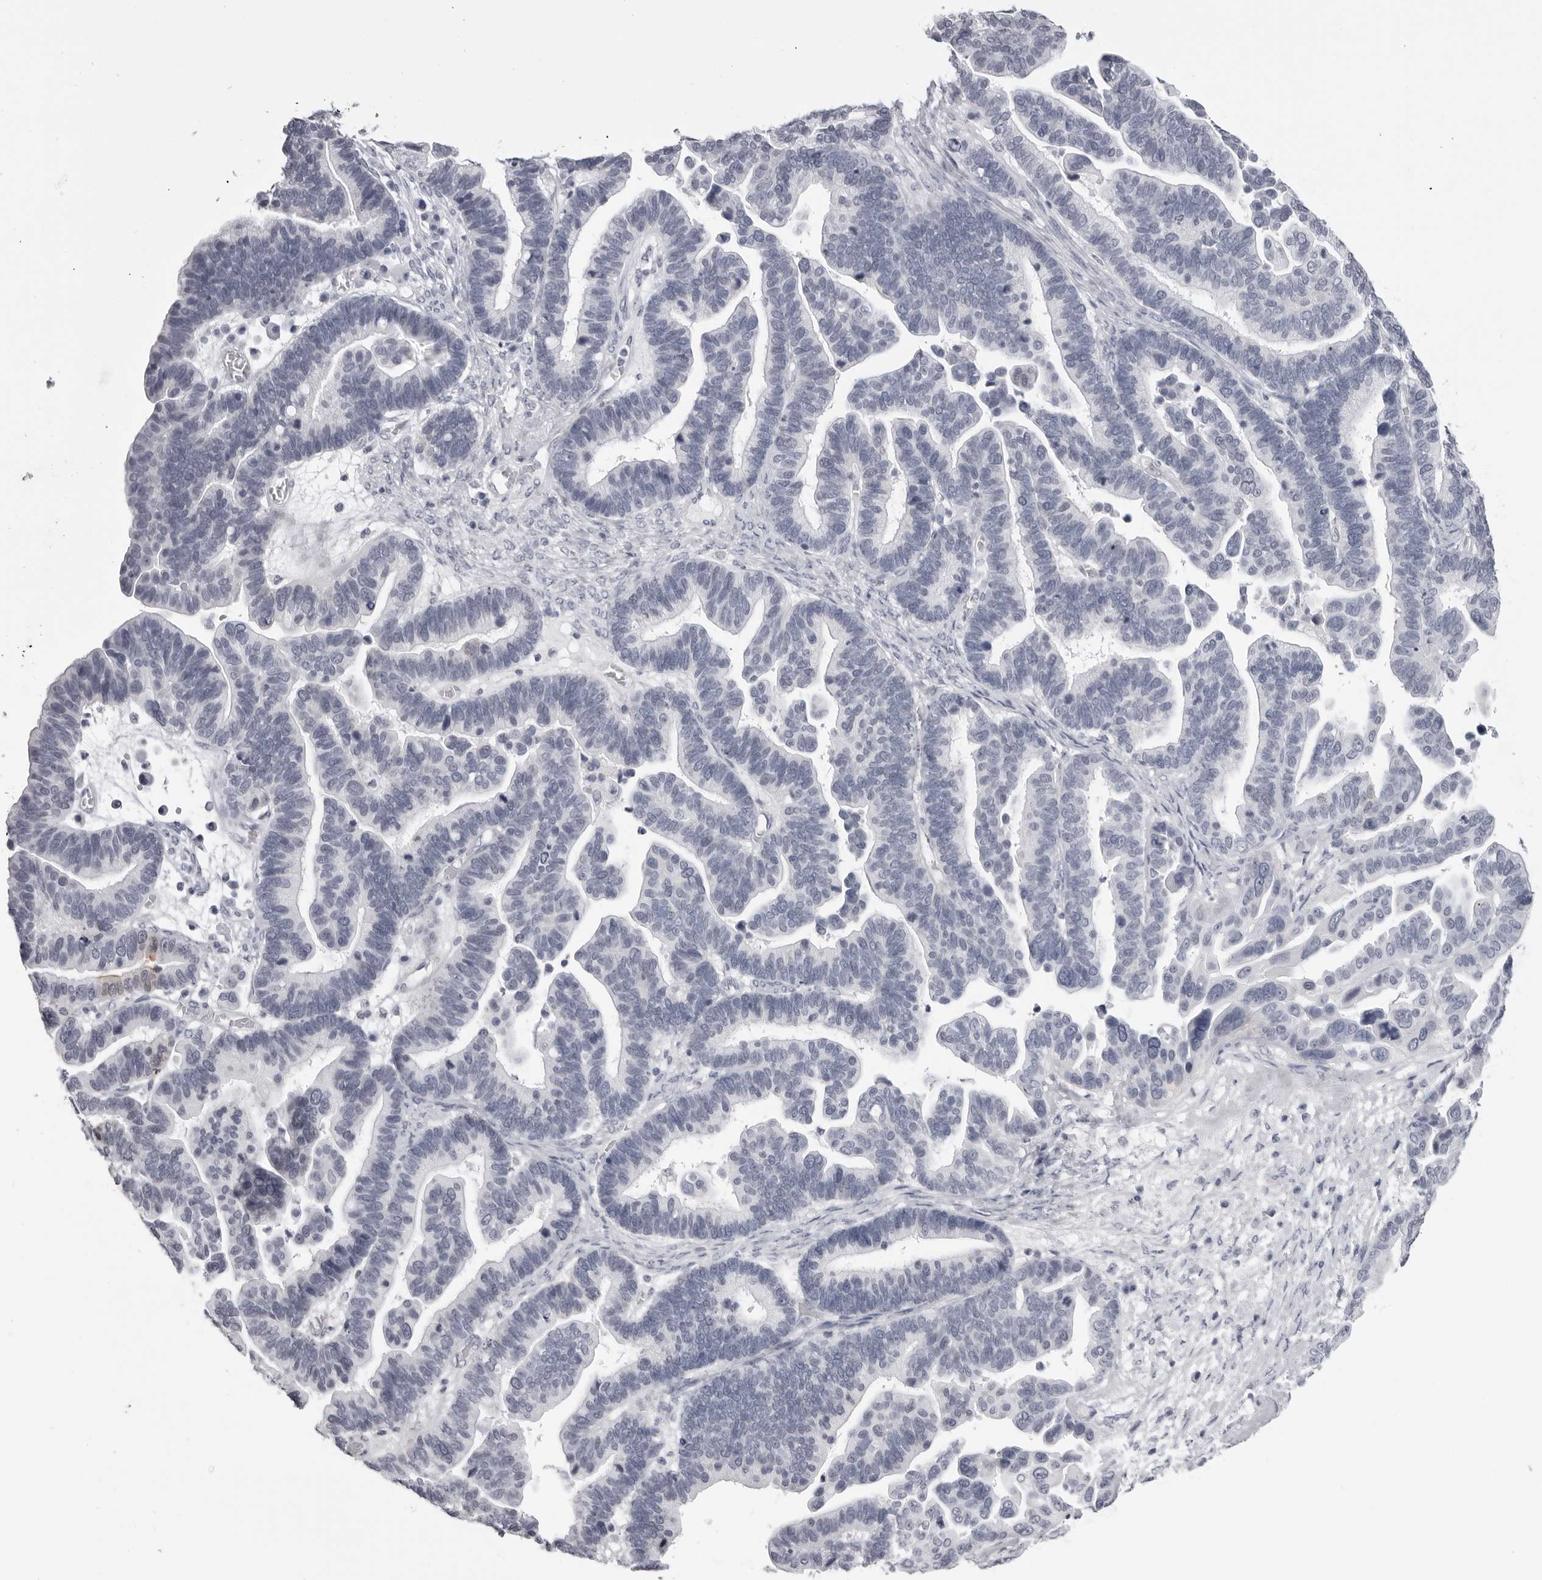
{"staining": {"intensity": "weak", "quantity": "<25%", "location": "cytoplasmic/membranous"}, "tissue": "ovarian cancer", "cell_type": "Tumor cells", "image_type": "cancer", "snomed": [{"axis": "morphology", "description": "Cystadenocarcinoma, serous, NOS"}, {"axis": "topography", "description": "Ovary"}], "caption": "There is no significant expression in tumor cells of serous cystadenocarcinoma (ovarian).", "gene": "DNALI1", "patient": {"sex": "female", "age": 56}}